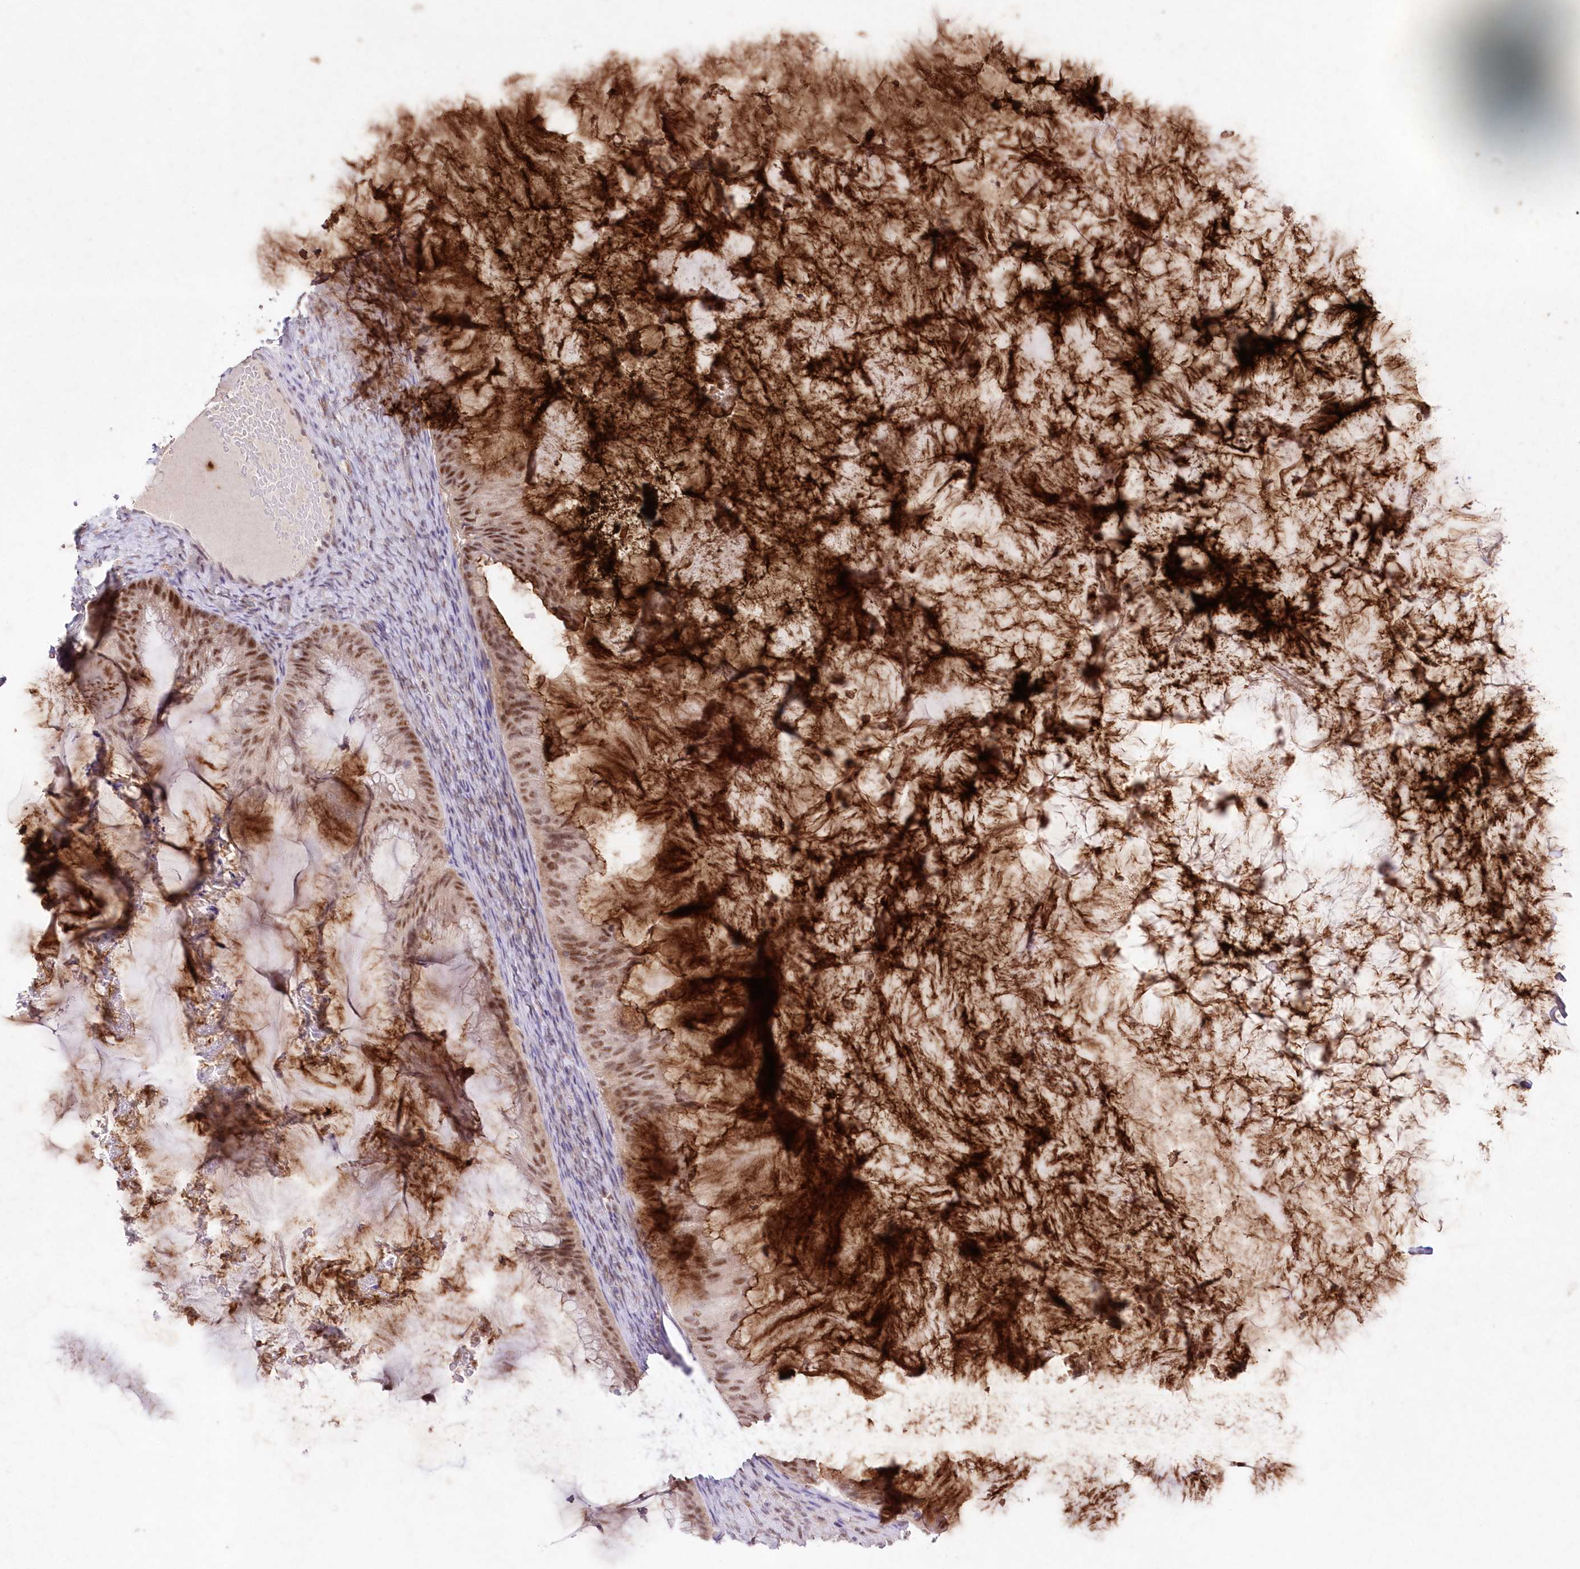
{"staining": {"intensity": "moderate", "quantity": ">75%", "location": "nuclear"}, "tissue": "ovarian cancer", "cell_type": "Tumor cells", "image_type": "cancer", "snomed": [{"axis": "morphology", "description": "Cystadenocarcinoma, mucinous, NOS"}, {"axis": "topography", "description": "Ovary"}], "caption": "Tumor cells demonstrate medium levels of moderate nuclear expression in about >75% of cells in ovarian mucinous cystadenocarcinoma. The protein is shown in brown color, while the nuclei are stained blue.", "gene": "RBM27", "patient": {"sex": "female", "age": 61}}